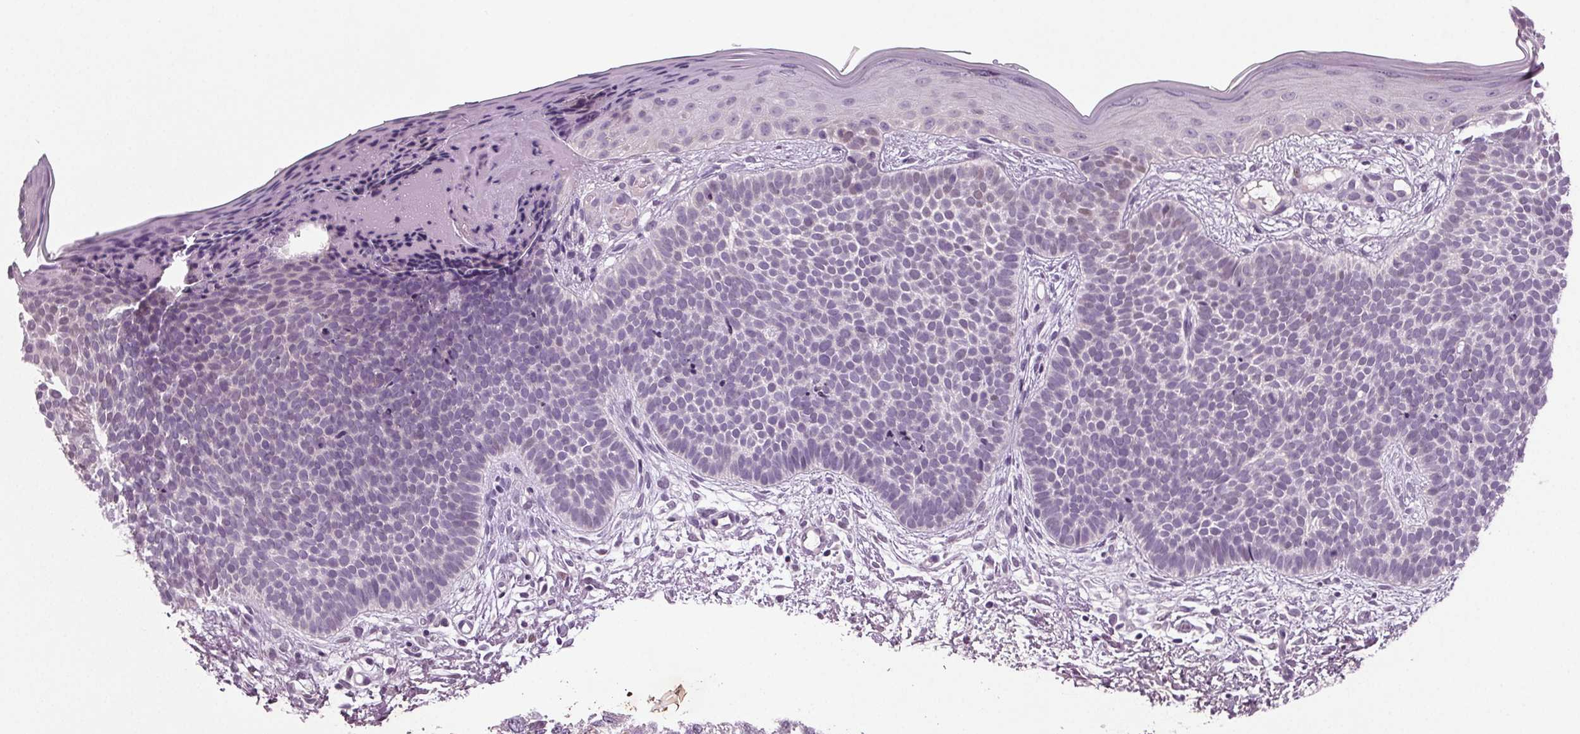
{"staining": {"intensity": "negative", "quantity": "none", "location": "none"}, "tissue": "skin cancer", "cell_type": "Tumor cells", "image_type": "cancer", "snomed": [{"axis": "morphology", "description": "Basal cell carcinoma"}, {"axis": "topography", "description": "Skin"}], "caption": "This image is of skin cancer (basal cell carcinoma) stained with IHC to label a protein in brown with the nuclei are counter-stained blue. There is no positivity in tumor cells.", "gene": "BHLHE22", "patient": {"sex": "female", "age": 70}}